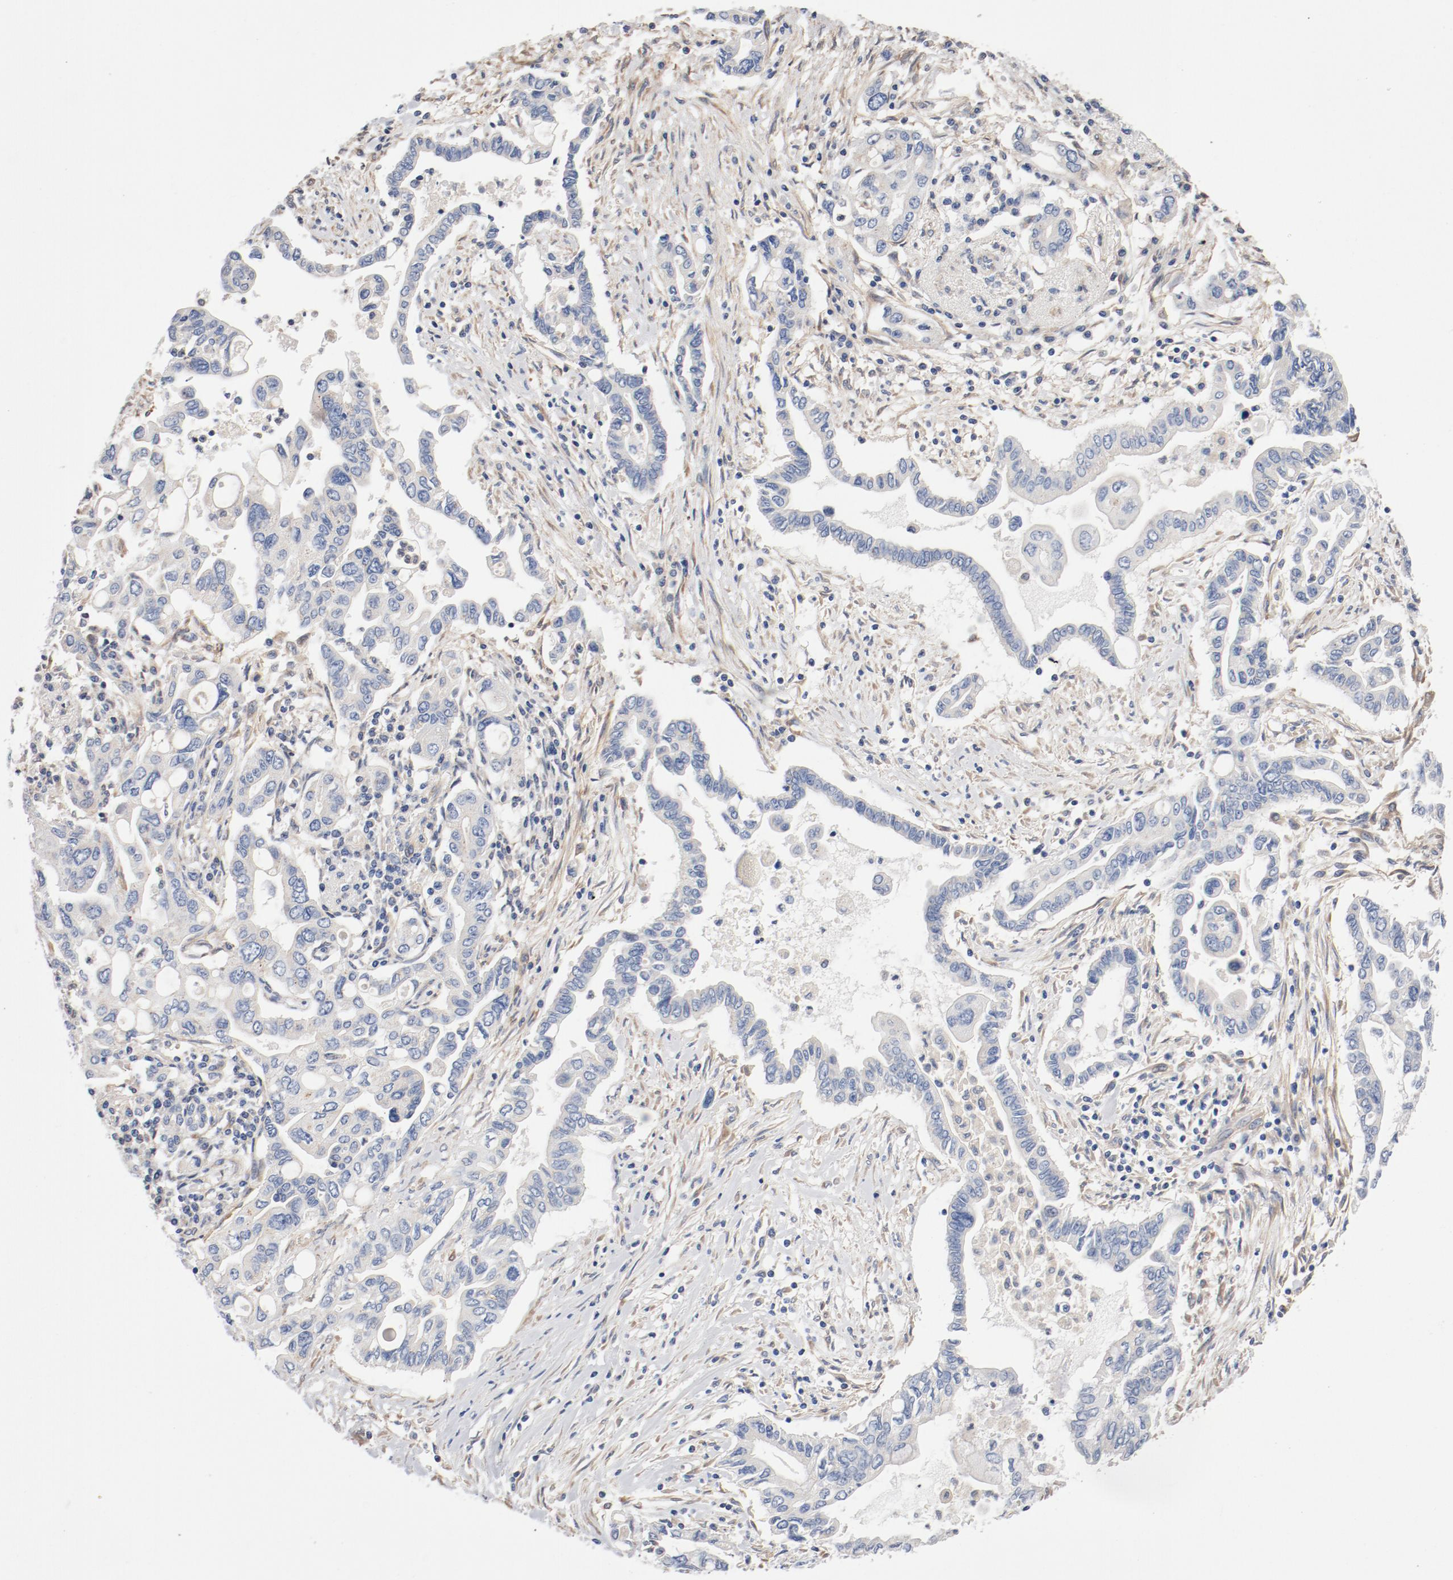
{"staining": {"intensity": "negative", "quantity": "none", "location": "none"}, "tissue": "pancreatic cancer", "cell_type": "Tumor cells", "image_type": "cancer", "snomed": [{"axis": "morphology", "description": "Adenocarcinoma, NOS"}, {"axis": "topography", "description": "Pancreas"}], "caption": "A high-resolution image shows immunohistochemistry (IHC) staining of pancreatic cancer (adenocarcinoma), which shows no significant staining in tumor cells.", "gene": "ILK", "patient": {"sex": "female", "age": 57}}